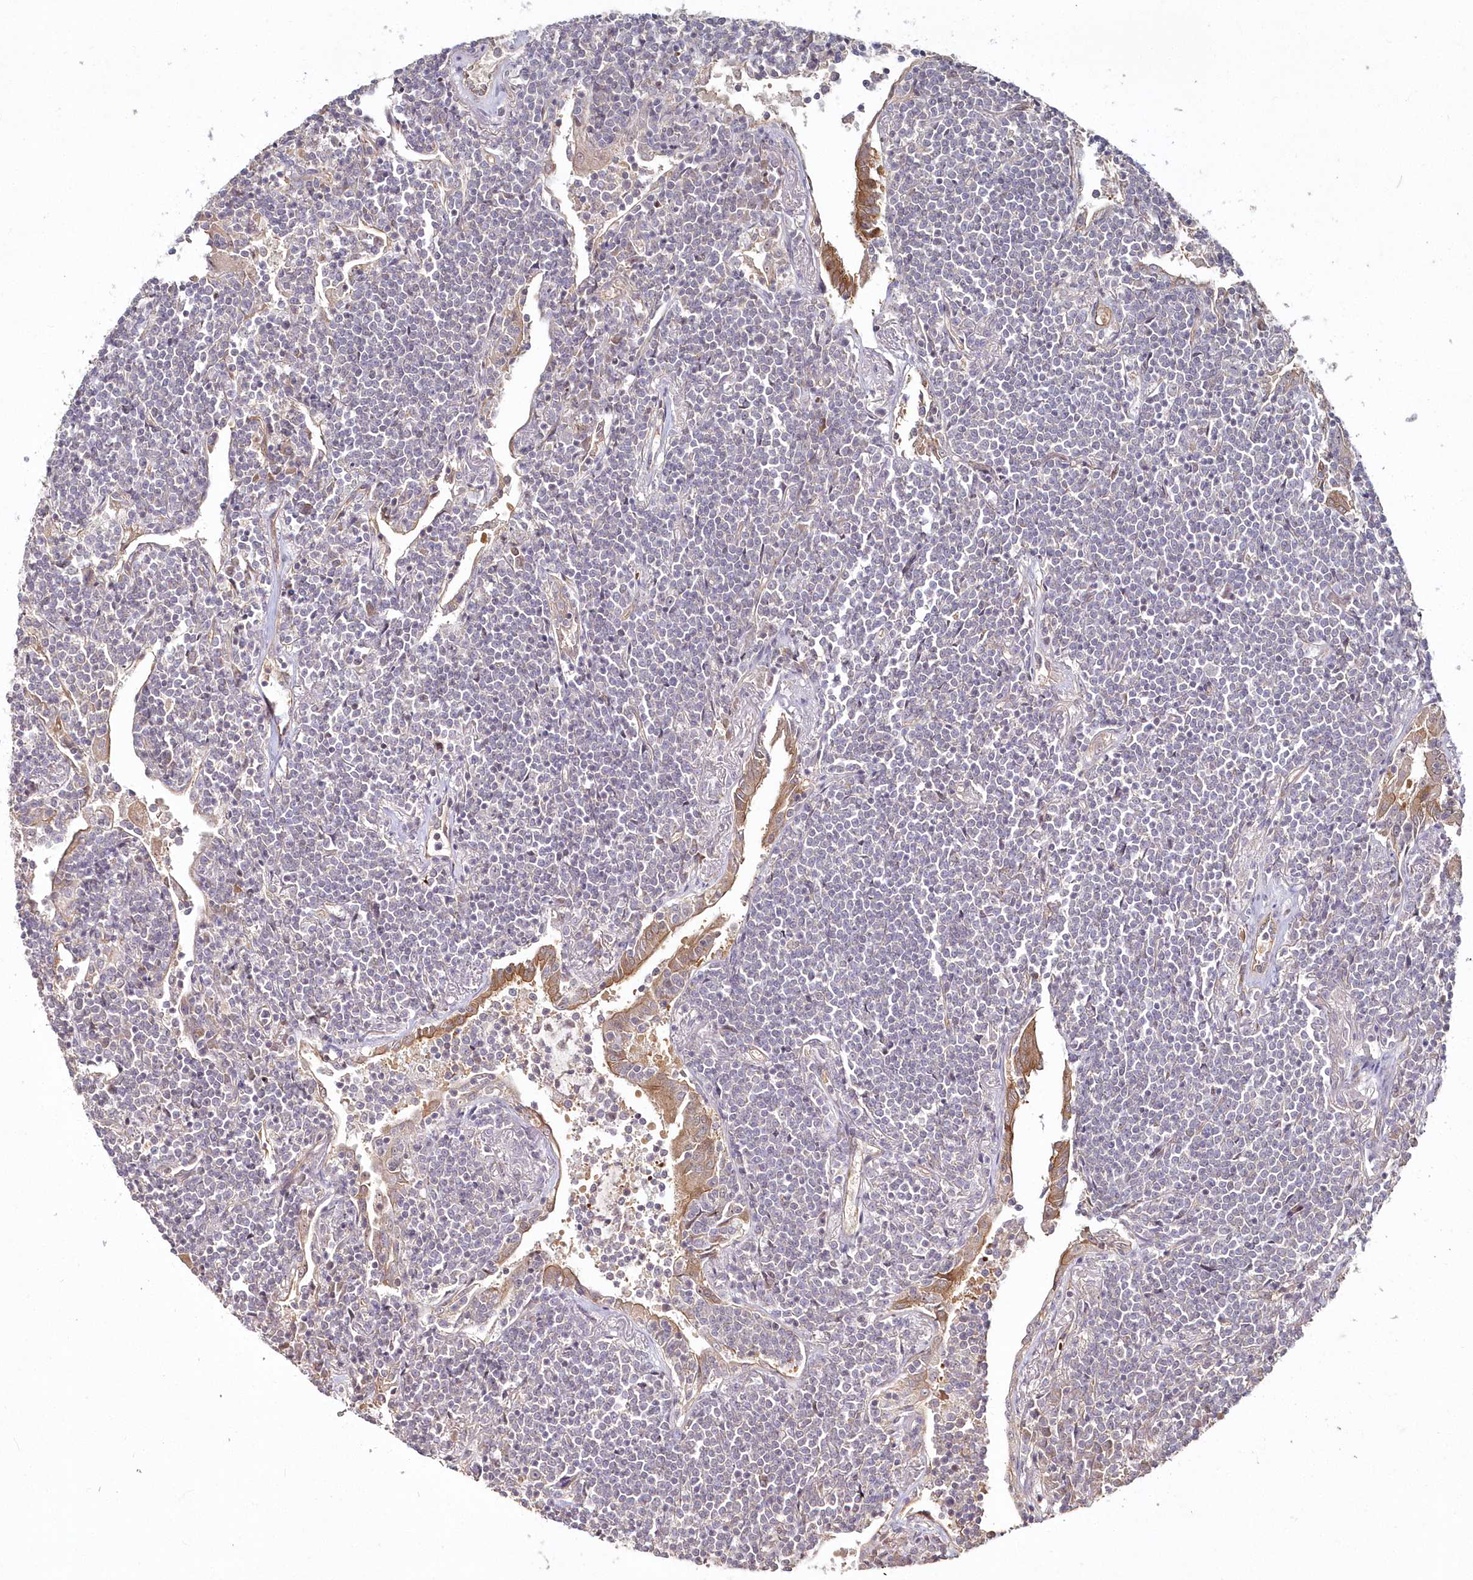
{"staining": {"intensity": "negative", "quantity": "none", "location": "none"}, "tissue": "lymphoma", "cell_type": "Tumor cells", "image_type": "cancer", "snomed": [{"axis": "morphology", "description": "Malignant lymphoma, non-Hodgkin's type, Low grade"}, {"axis": "topography", "description": "Lung"}], "caption": "This micrograph is of low-grade malignant lymphoma, non-Hodgkin's type stained with IHC to label a protein in brown with the nuclei are counter-stained blue. There is no positivity in tumor cells.", "gene": "HYCC2", "patient": {"sex": "female", "age": 71}}